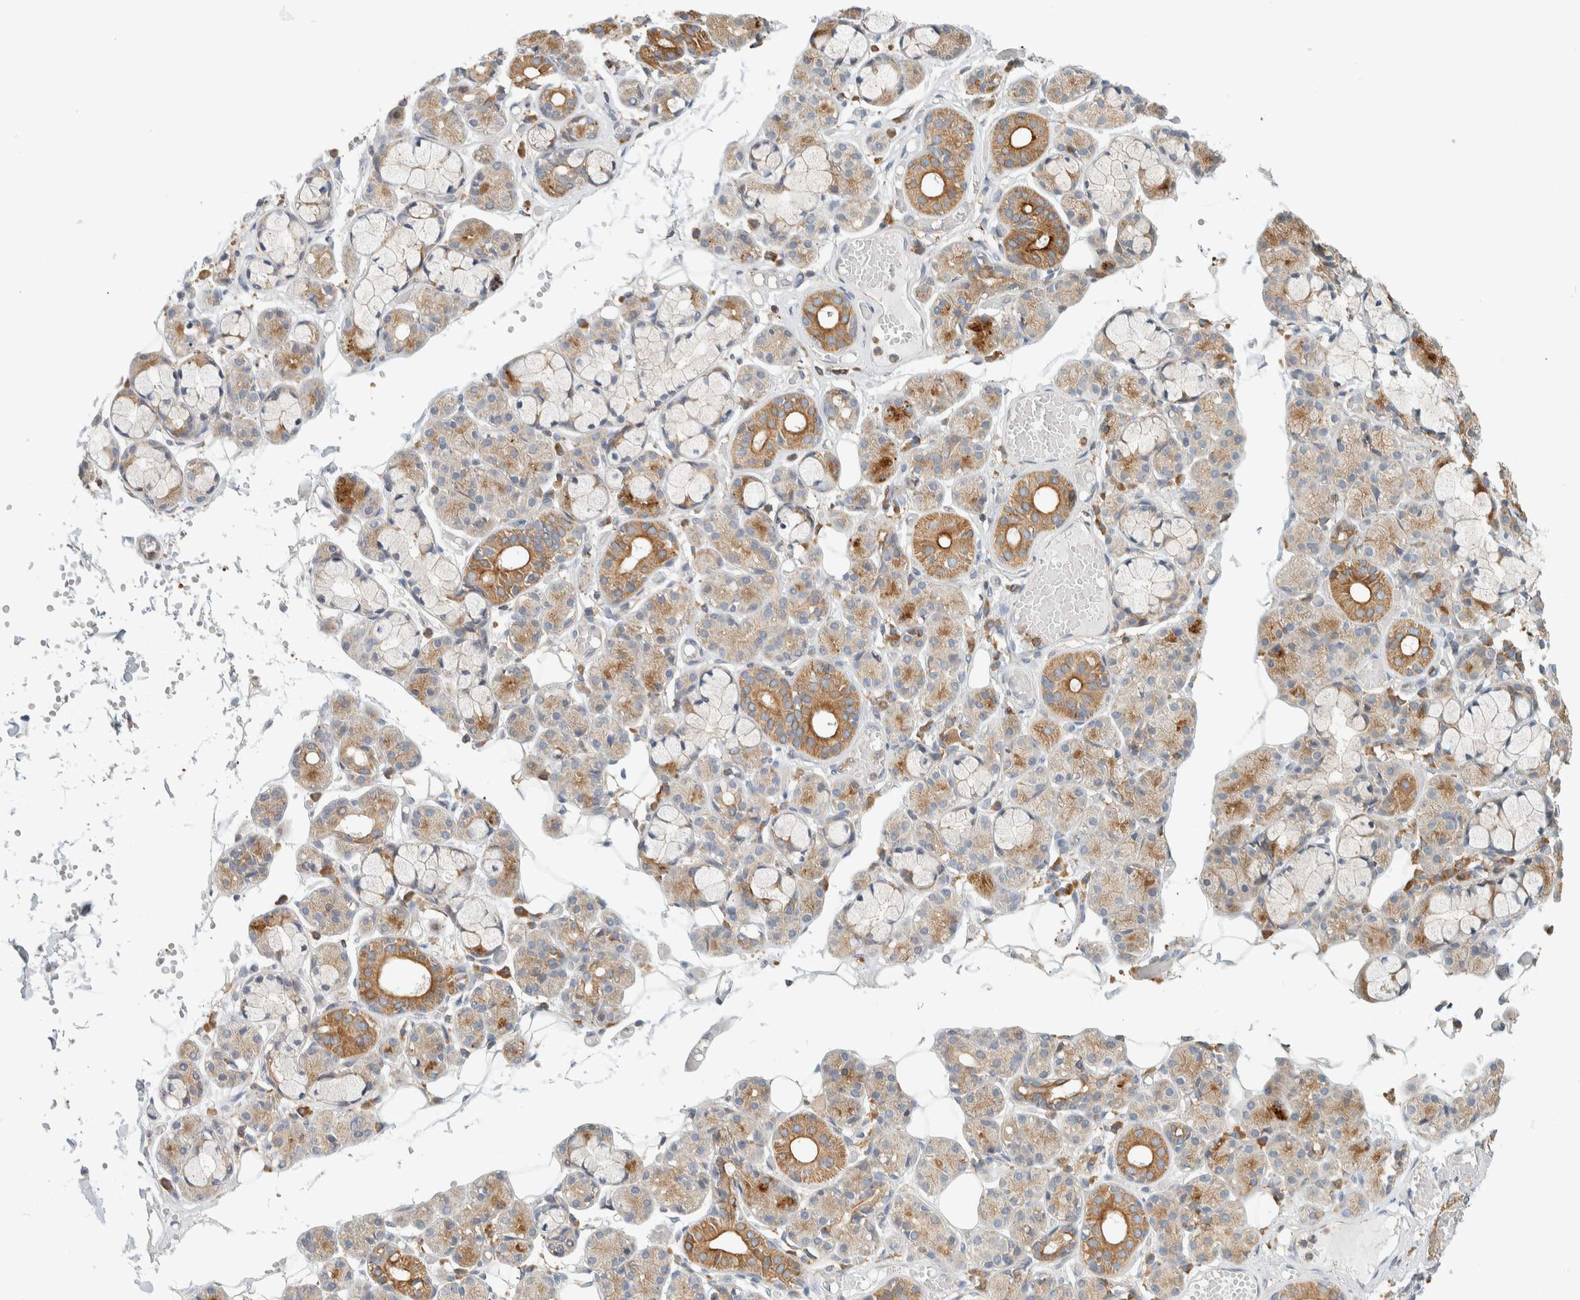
{"staining": {"intensity": "moderate", "quantity": "<25%", "location": "cytoplasmic/membranous"}, "tissue": "salivary gland", "cell_type": "Glandular cells", "image_type": "normal", "snomed": [{"axis": "morphology", "description": "Normal tissue, NOS"}, {"axis": "topography", "description": "Salivary gland"}], "caption": "Immunohistochemical staining of unremarkable salivary gland shows <25% levels of moderate cytoplasmic/membranous protein staining in approximately <25% of glandular cells. Nuclei are stained in blue.", "gene": "CCDC57", "patient": {"sex": "male", "age": 63}}